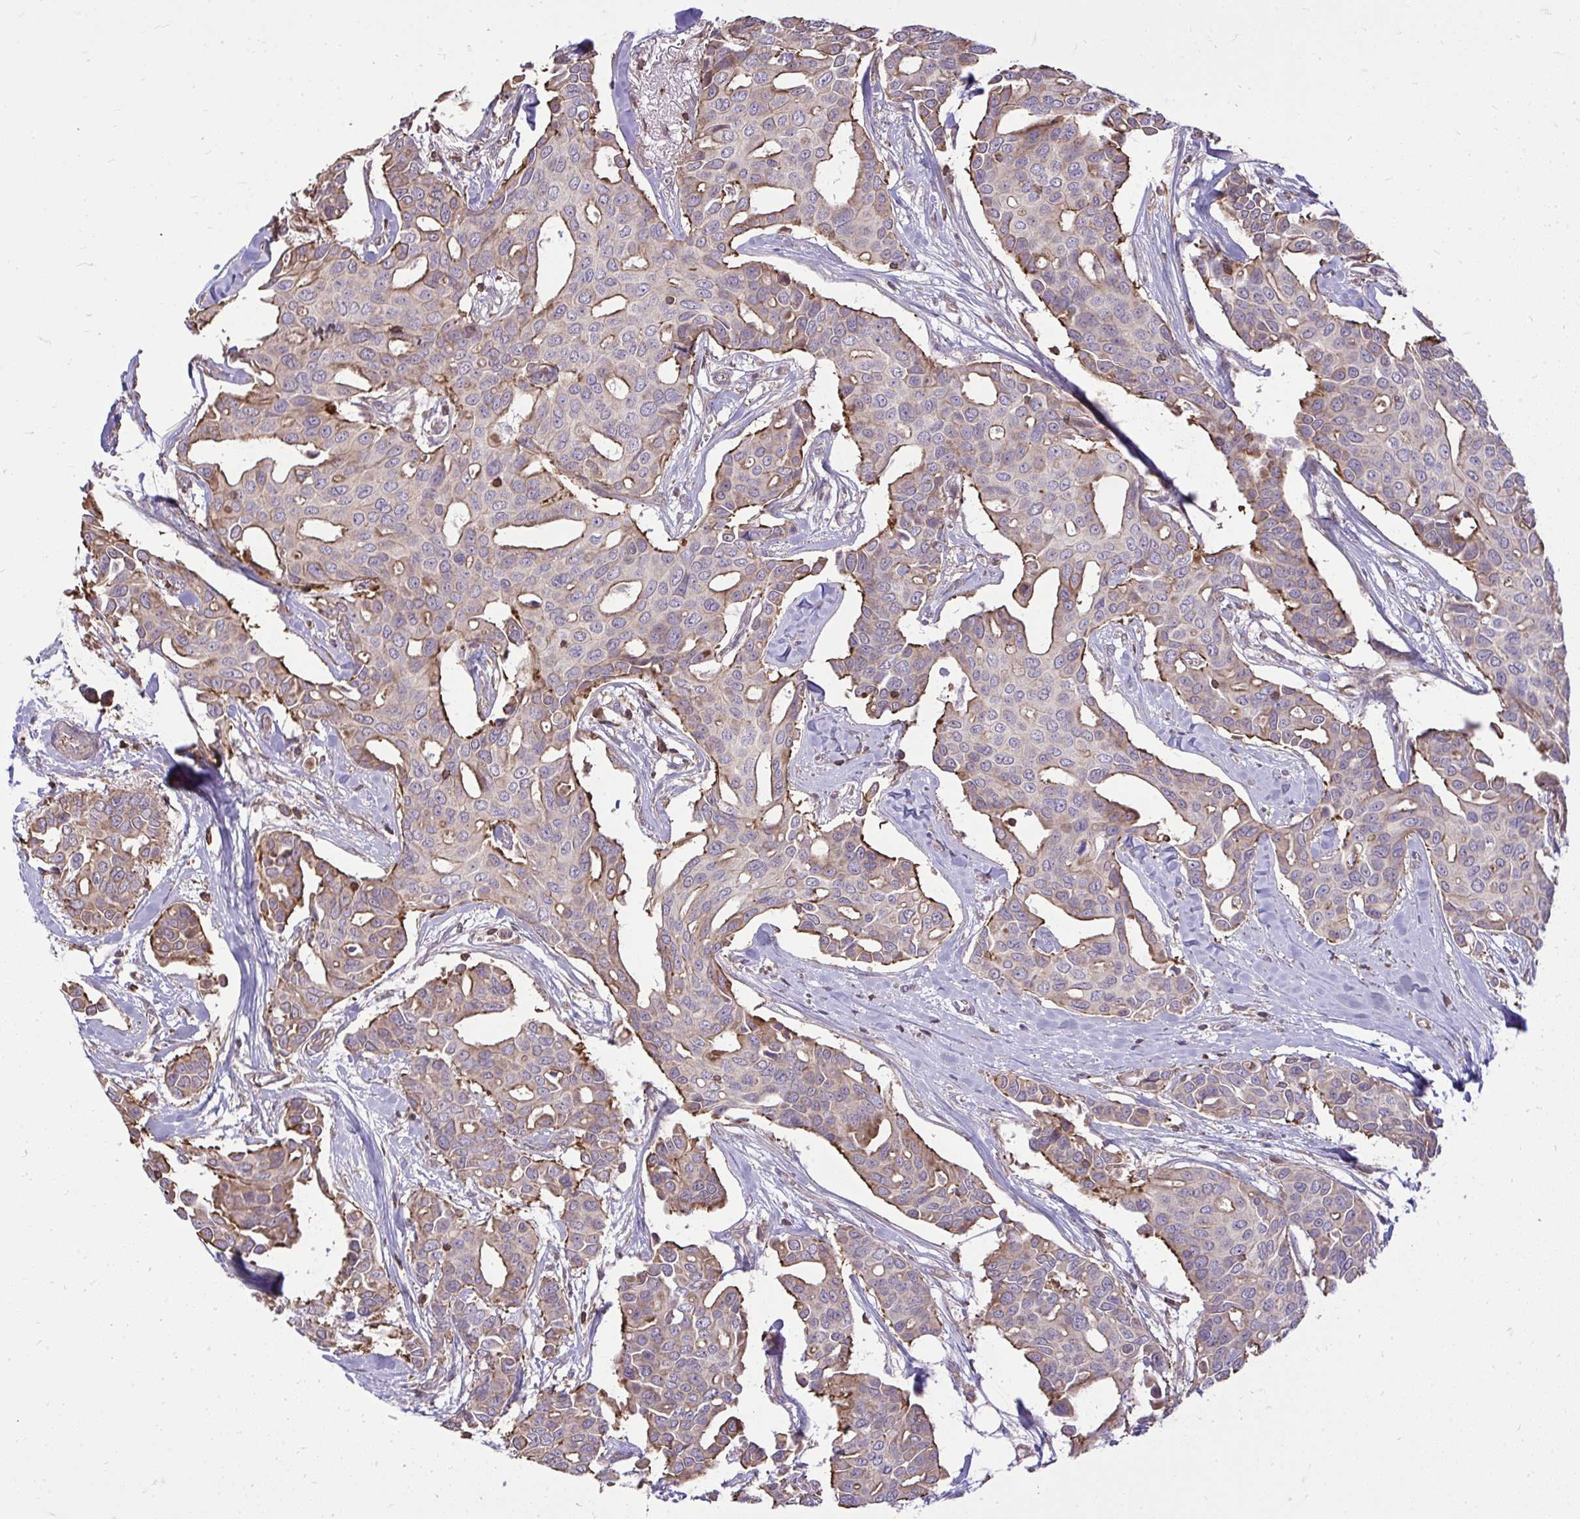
{"staining": {"intensity": "moderate", "quantity": "25%-75%", "location": "cytoplasmic/membranous"}, "tissue": "breast cancer", "cell_type": "Tumor cells", "image_type": "cancer", "snomed": [{"axis": "morphology", "description": "Duct carcinoma"}, {"axis": "topography", "description": "Breast"}], "caption": "Human breast intraductal carcinoma stained with a protein marker displays moderate staining in tumor cells.", "gene": "SLC7A5", "patient": {"sex": "female", "age": 54}}